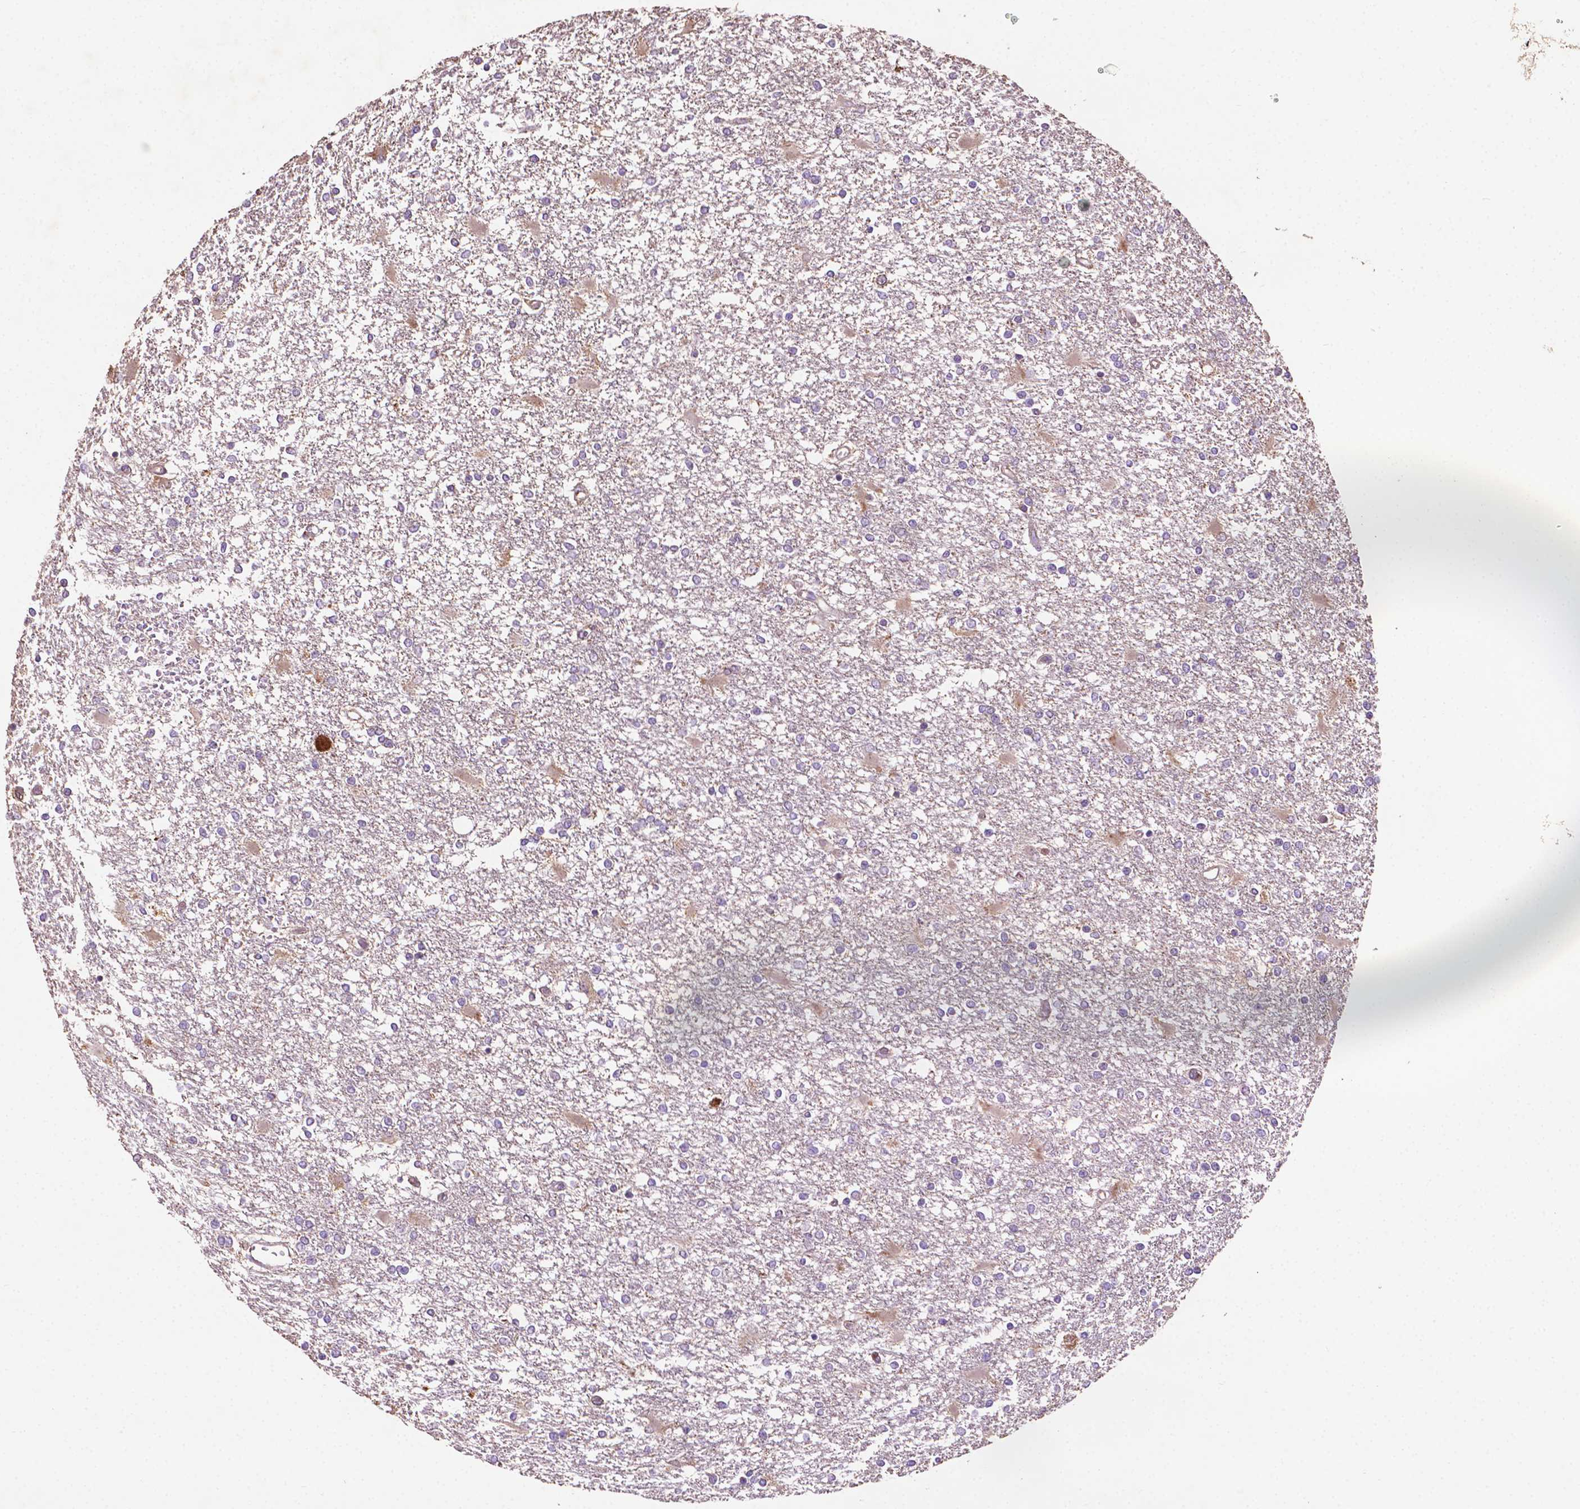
{"staining": {"intensity": "negative", "quantity": "none", "location": "none"}, "tissue": "glioma", "cell_type": "Tumor cells", "image_type": "cancer", "snomed": [{"axis": "morphology", "description": "Glioma, malignant, High grade"}, {"axis": "topography", "description": "Cerebral cortex"}], "caption": "Immunohistochemical staining of human glioma displays no significant positivity in tumor cells.", "gene": "LRR1", "patient": {"sex": "male", "age": 79}}